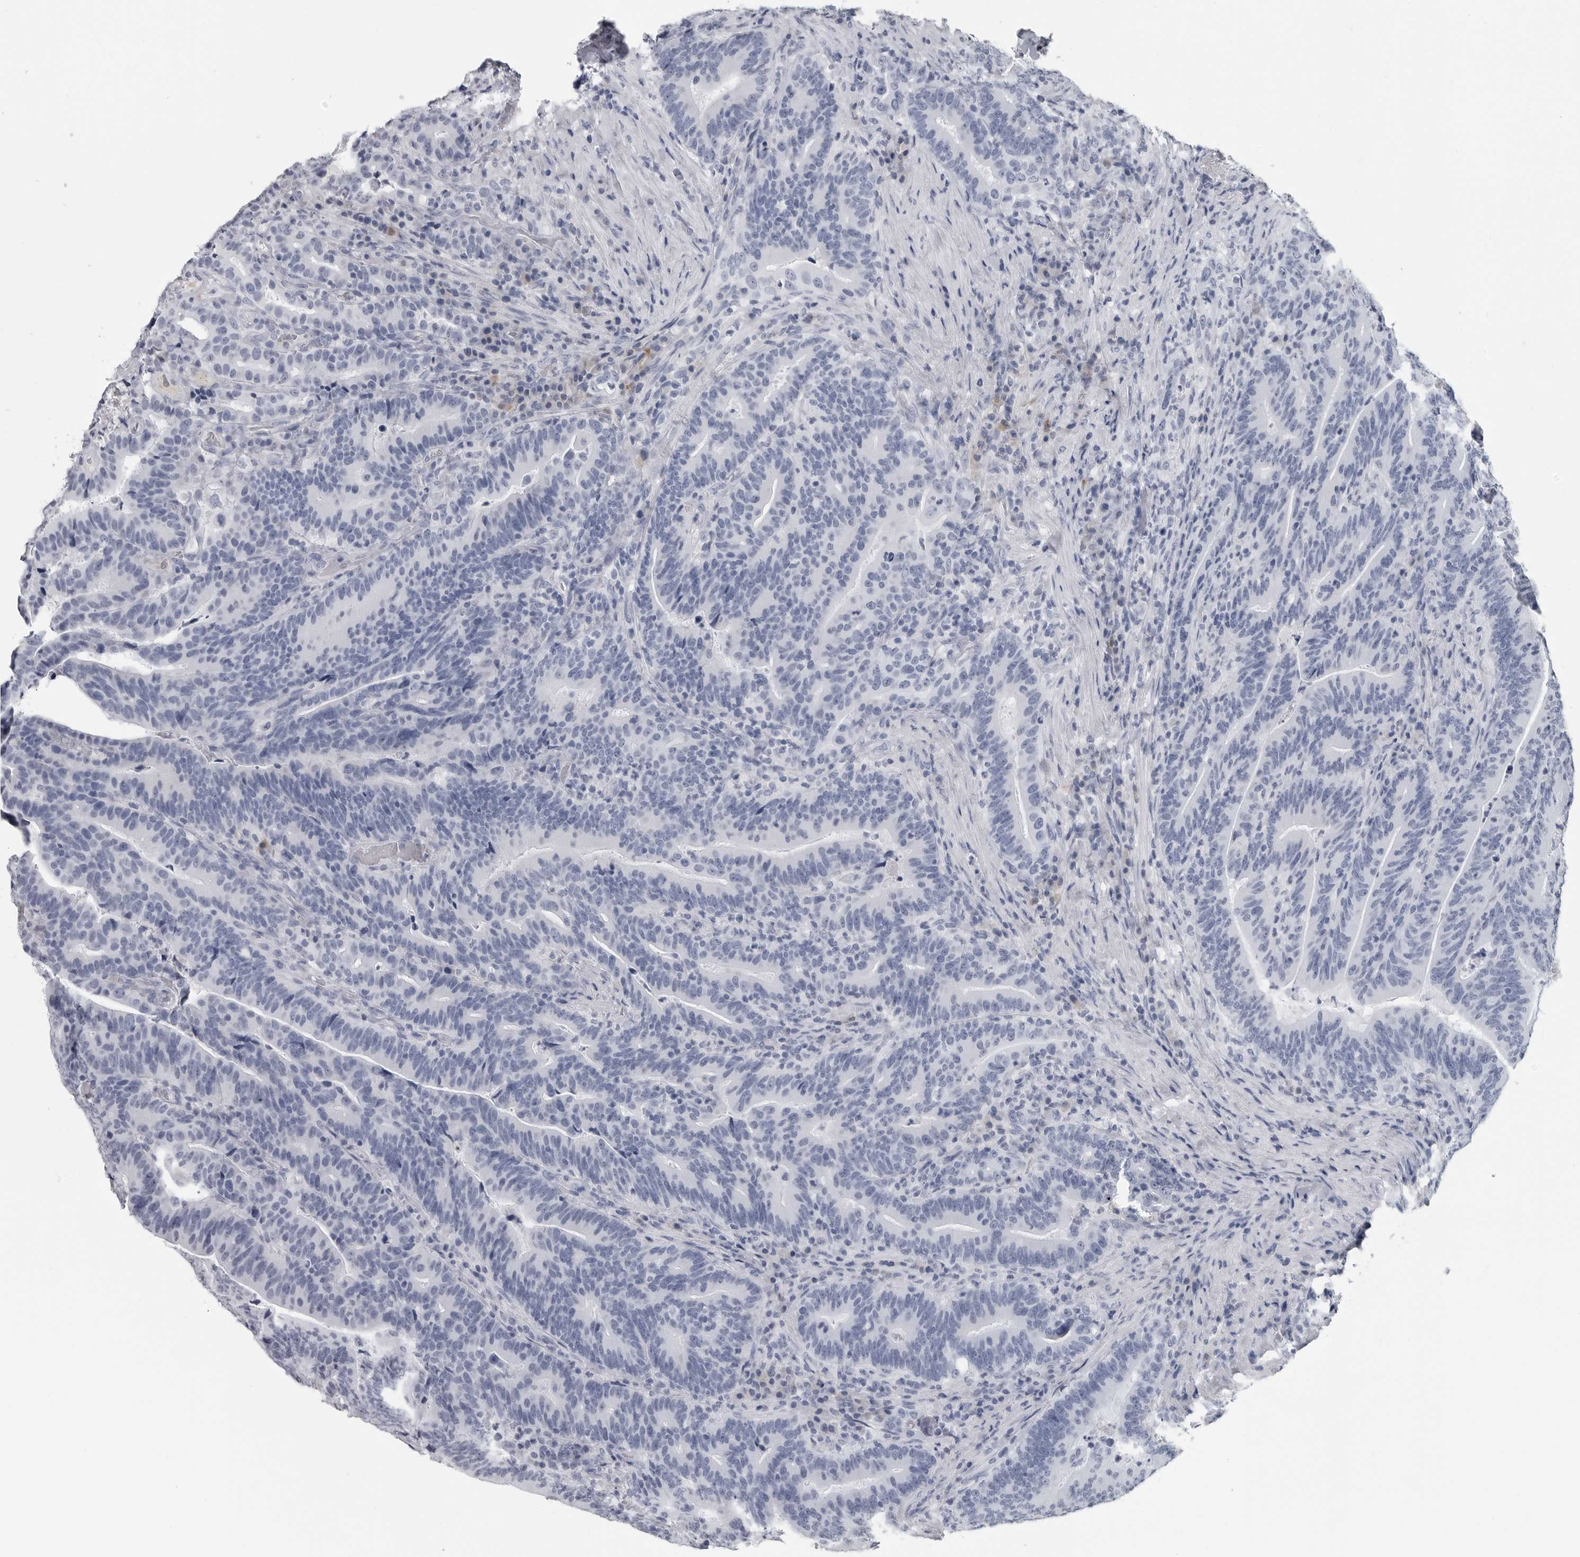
{"staining": {"intensity": "negative", "quantity": "none", "location": "none"}, "tissue": "colorectal cancer", "cell_type": "Tumor cells", "image_type": "cancer", "snomed": [{"axis": "morphology", "description": "Adenocarcinoma, NOS"}, {"axis": "topography", "description": "Colon"}], "caption": "There is no significant expression in tumor cells of colorectal adenocarcinoma.", "gene": "AMPD1", "patient": {"sex": "female", "age": 66}}